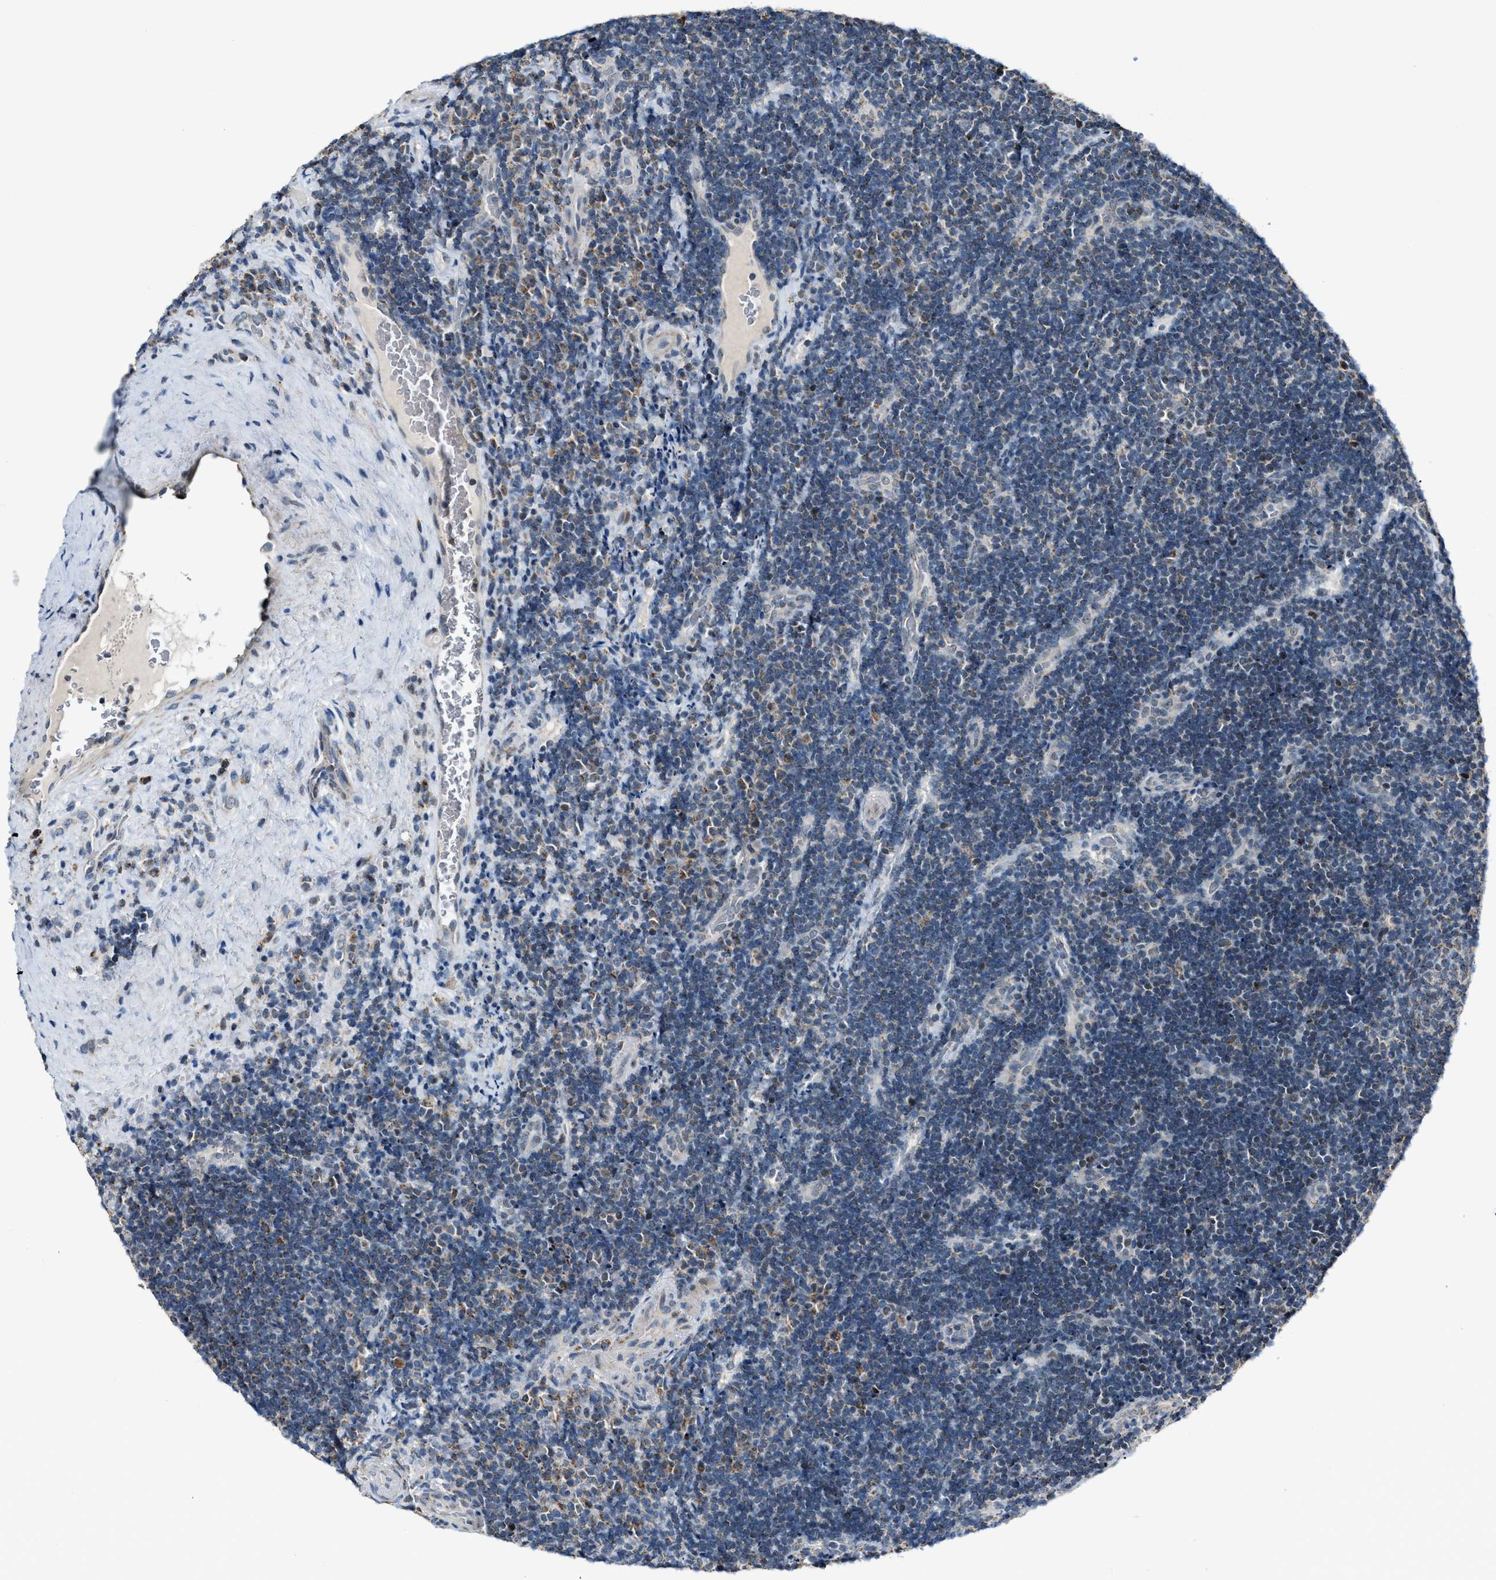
{"staining": {"intensity": "negative", "quantity": "none", "location": "none"}, "tissue": "lymphoma", "cell_type": "Tumor cells", "image_type": "cancer", "snomed": [{"axis": "morphology", "description": "Malignant lymphoma, non-Hodgkin's type, High grade"}, {"axis": "topography", "description": "Tonsil"}], "caption": "An image of human lymphoma is negative for staining in tumor cells.", "gene": "CHN2", "patient": {"sex": "female", "age": 36}}